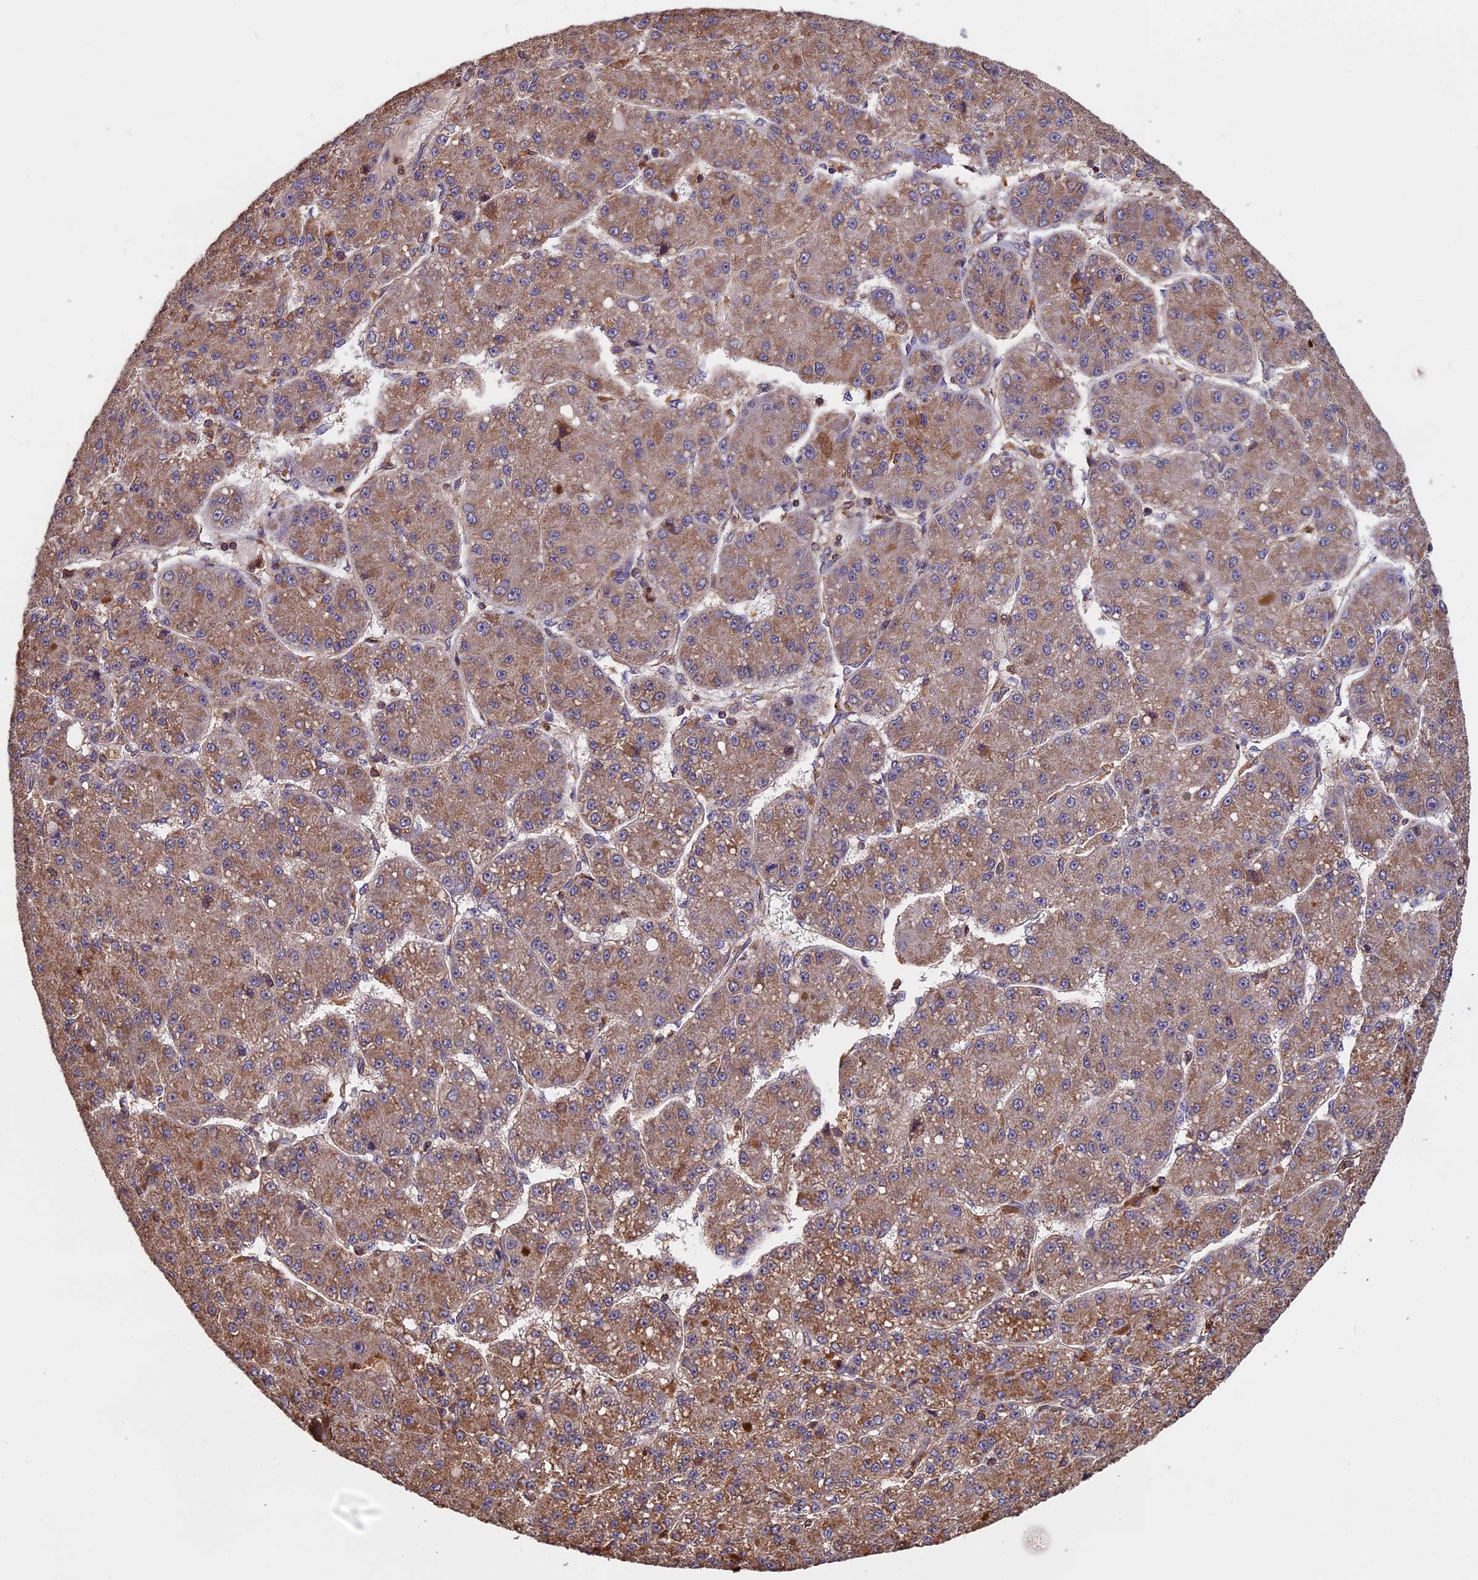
{"staining": {"intensity": "moderate", "quantity": ">75%", "location": "cytoplasmic/membranous"}, "tissue": "liver cancer", "cell_type": "Tumor cells", "image_type": "cancer", "snomed": [{"axis": "morphology", "description": "Carcinoma, Hepatocellular, NOS"}, {"axis": "topography", "description": "Liver"}], "caption": "The micrograph displays immunohistochemical staining of liver cancer (hepatocellular carcinoma). There is moderate cytoplasmic/membranous positivity is seen in approximately >75% of tumor cells.", "gene": "PKD2L2", "patient": {"sex": "male", "age": 67}}